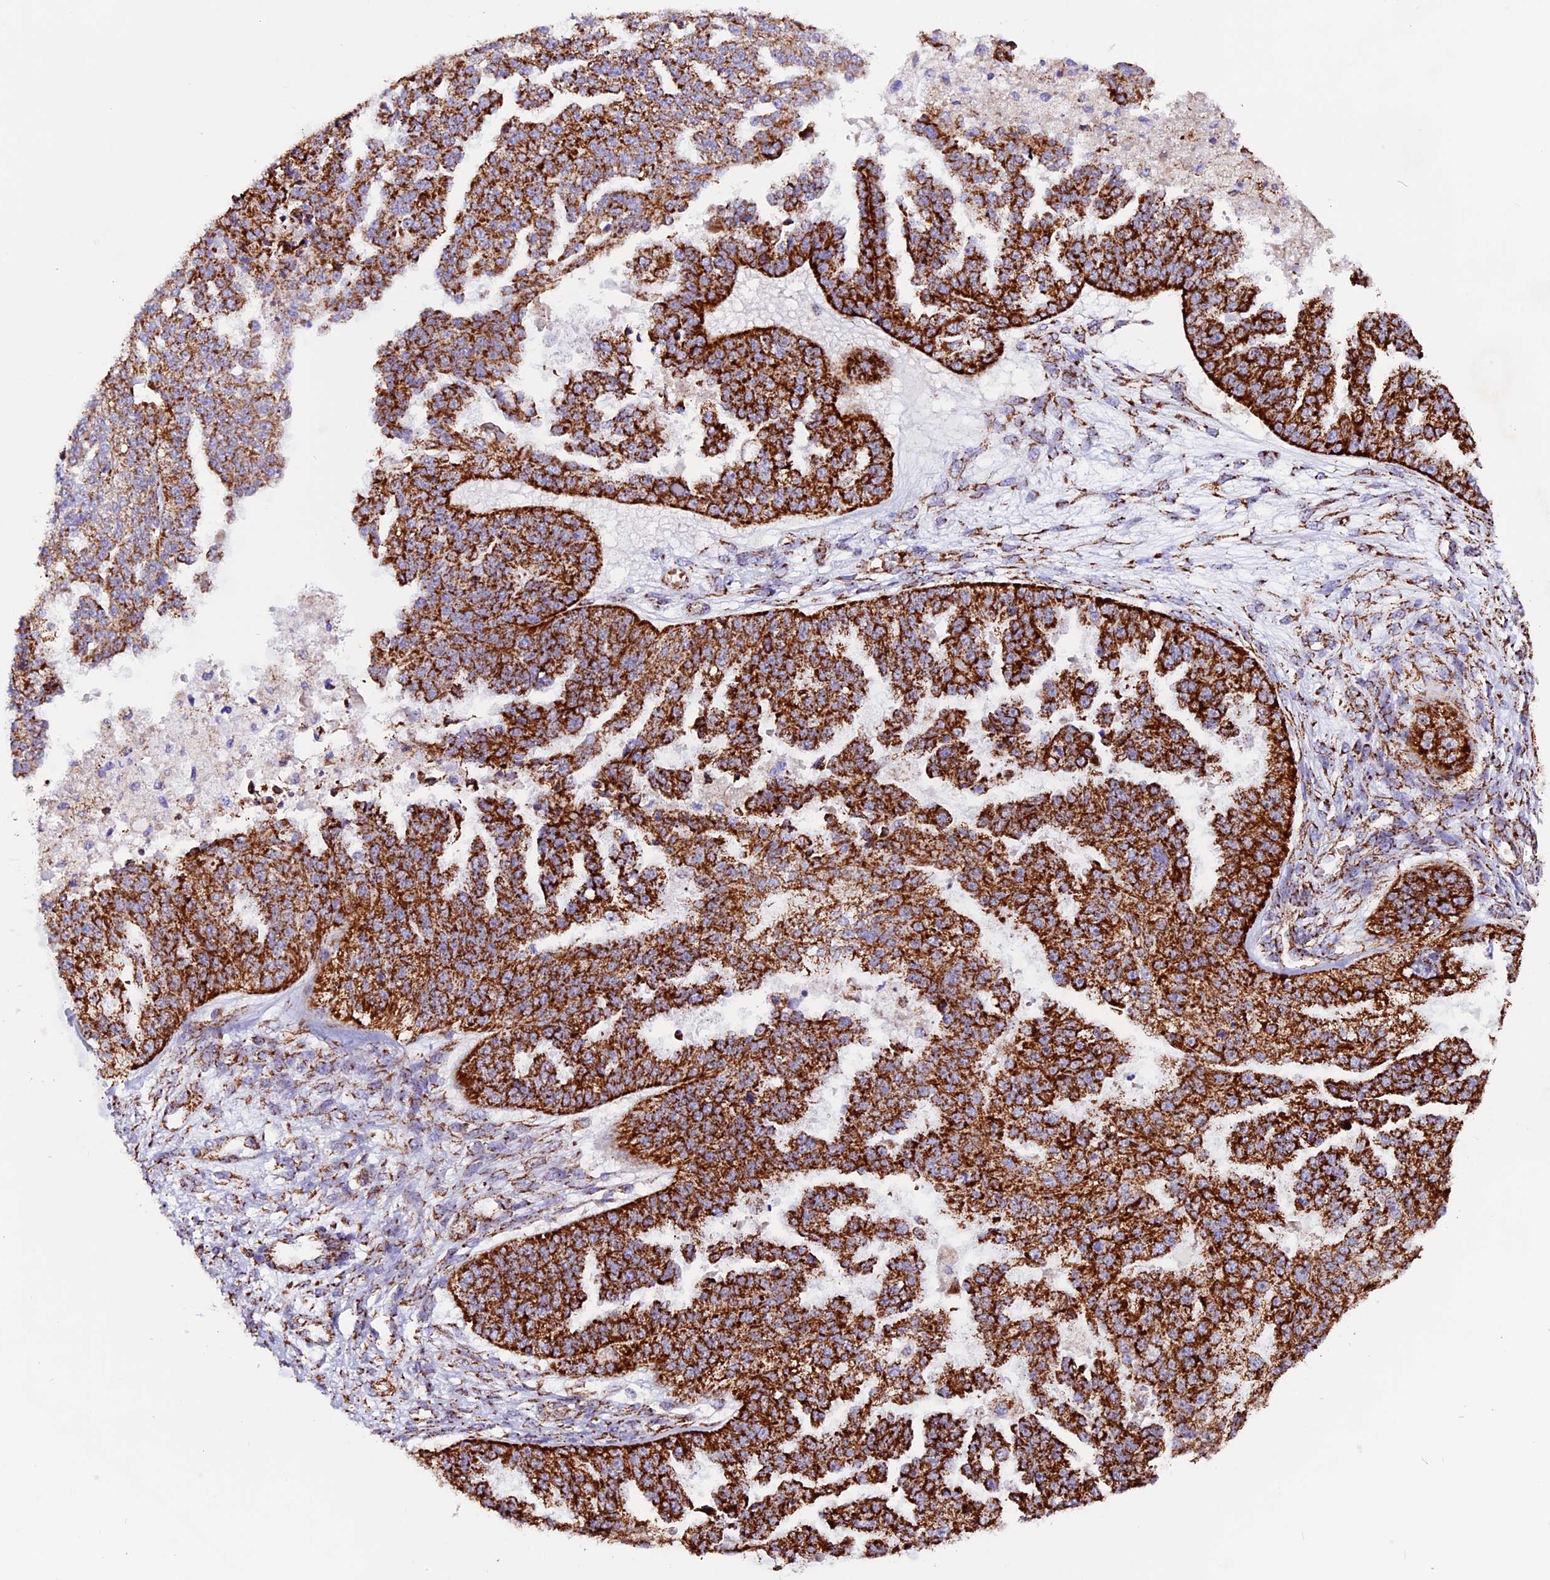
{"staining": {"intensity": "strong", "quantity": ">75%", "location": "cytoplasmic/membranous"}, "tissue": "ovarian cancer", "cell_type": "Tumor cells", "image_type": "cancer", "snomed": [{"axis": "morphology", "description": "Cystadenocarcinoma, serous, NOS"}, {"axis": "topography", "description": "Ovary"}], "caption": "Ovarian cancer stained for a protein (brown) shows strong cytoplasmic/membranous positive staining in approximately >75% of tumor cells.", "gene": "CX3CL1", "patient": {"sex": "female", "age": 58}}